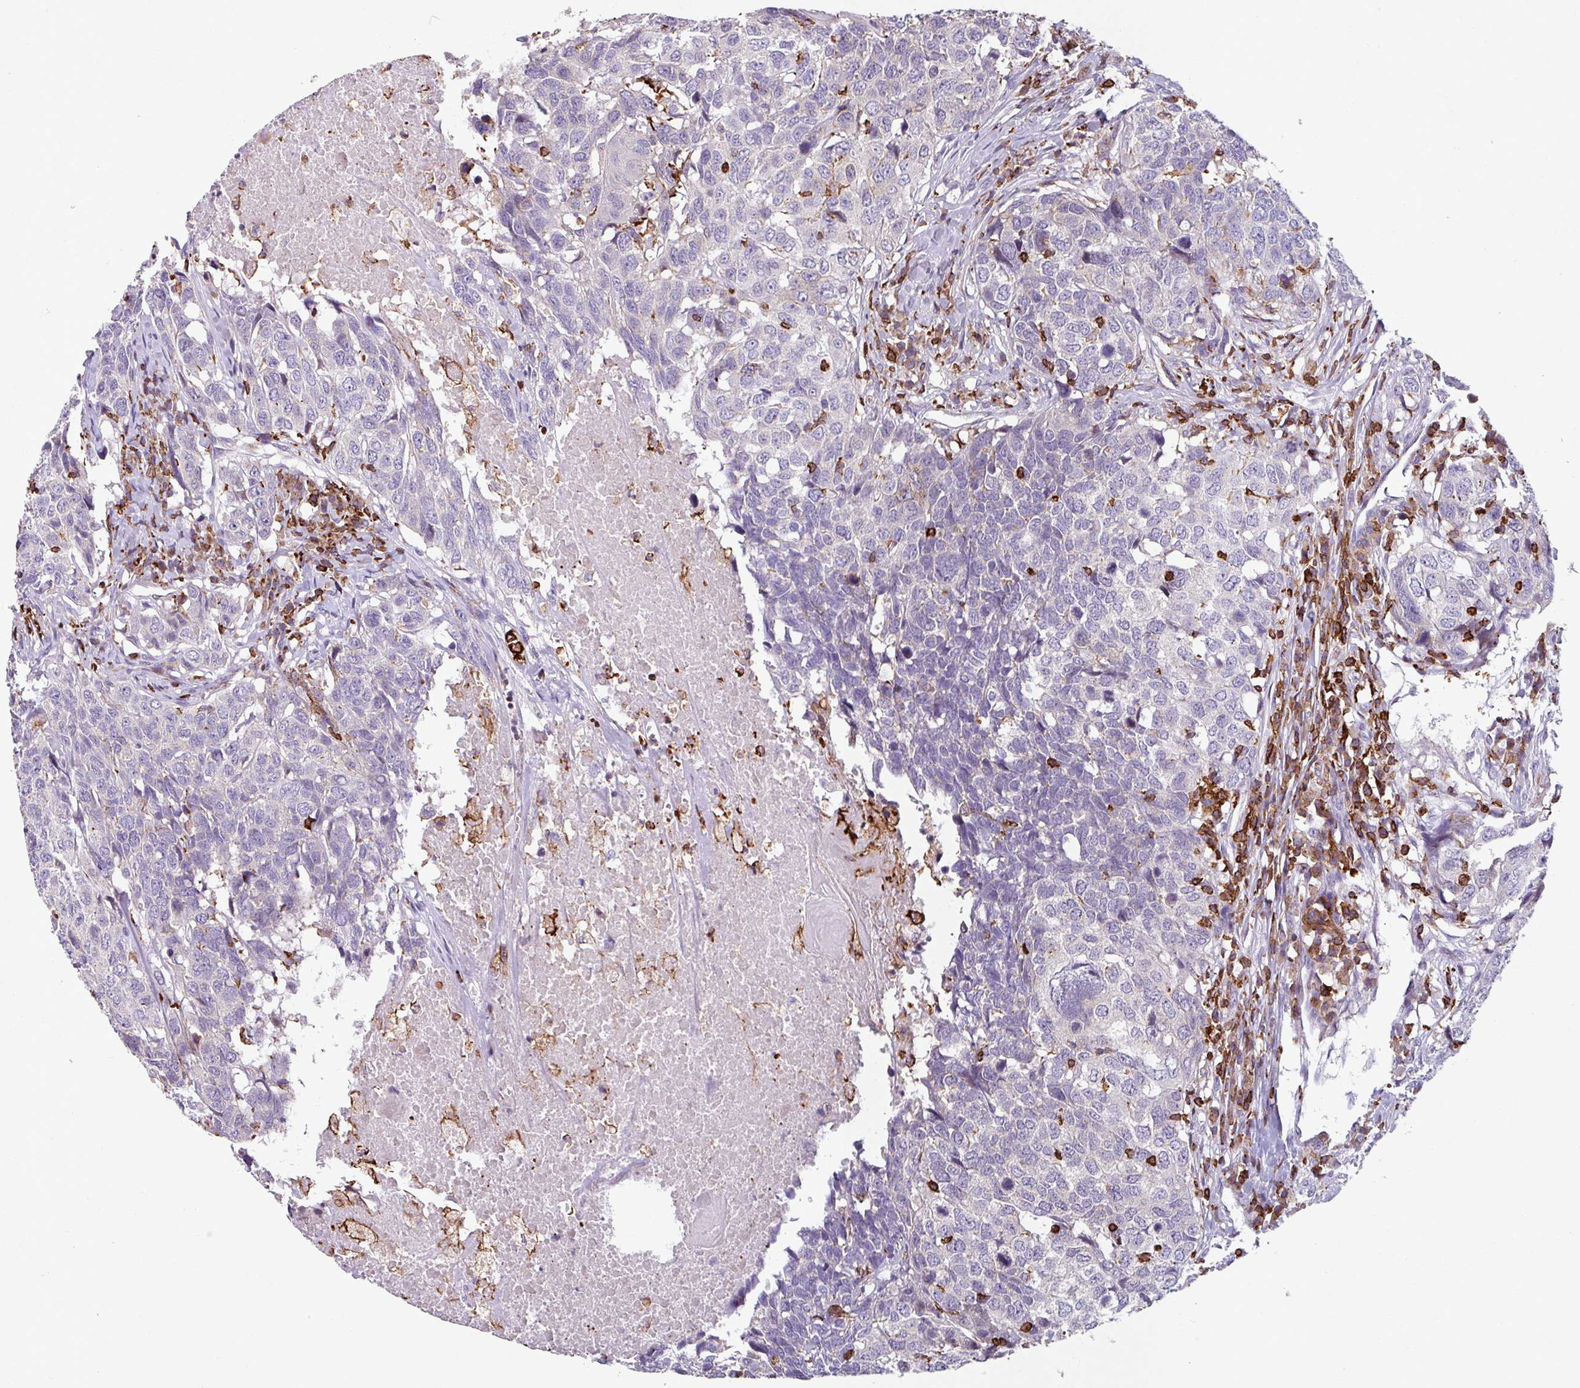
{"staining": {"intensity": "negative", "quantity": "none", "location": "none"}, "tissue": "head and neck cancer", "cell_type": "Tumor cells", "image_type": "cancer", "snomed": [{"axis": "morphology", "description": "Squamous cell carcinoma, NOS"}, {"axis": "topography", "description": "Head-Neck"}], "caption": "Immunohistochemistry micrograph of human squamous cell carcinoma (head and neck) stained for a protein (brown), which demonstrates no staining in tumor cells.", "gene": "NEDD9", "patient": {"sex": "male", "age": 66}}